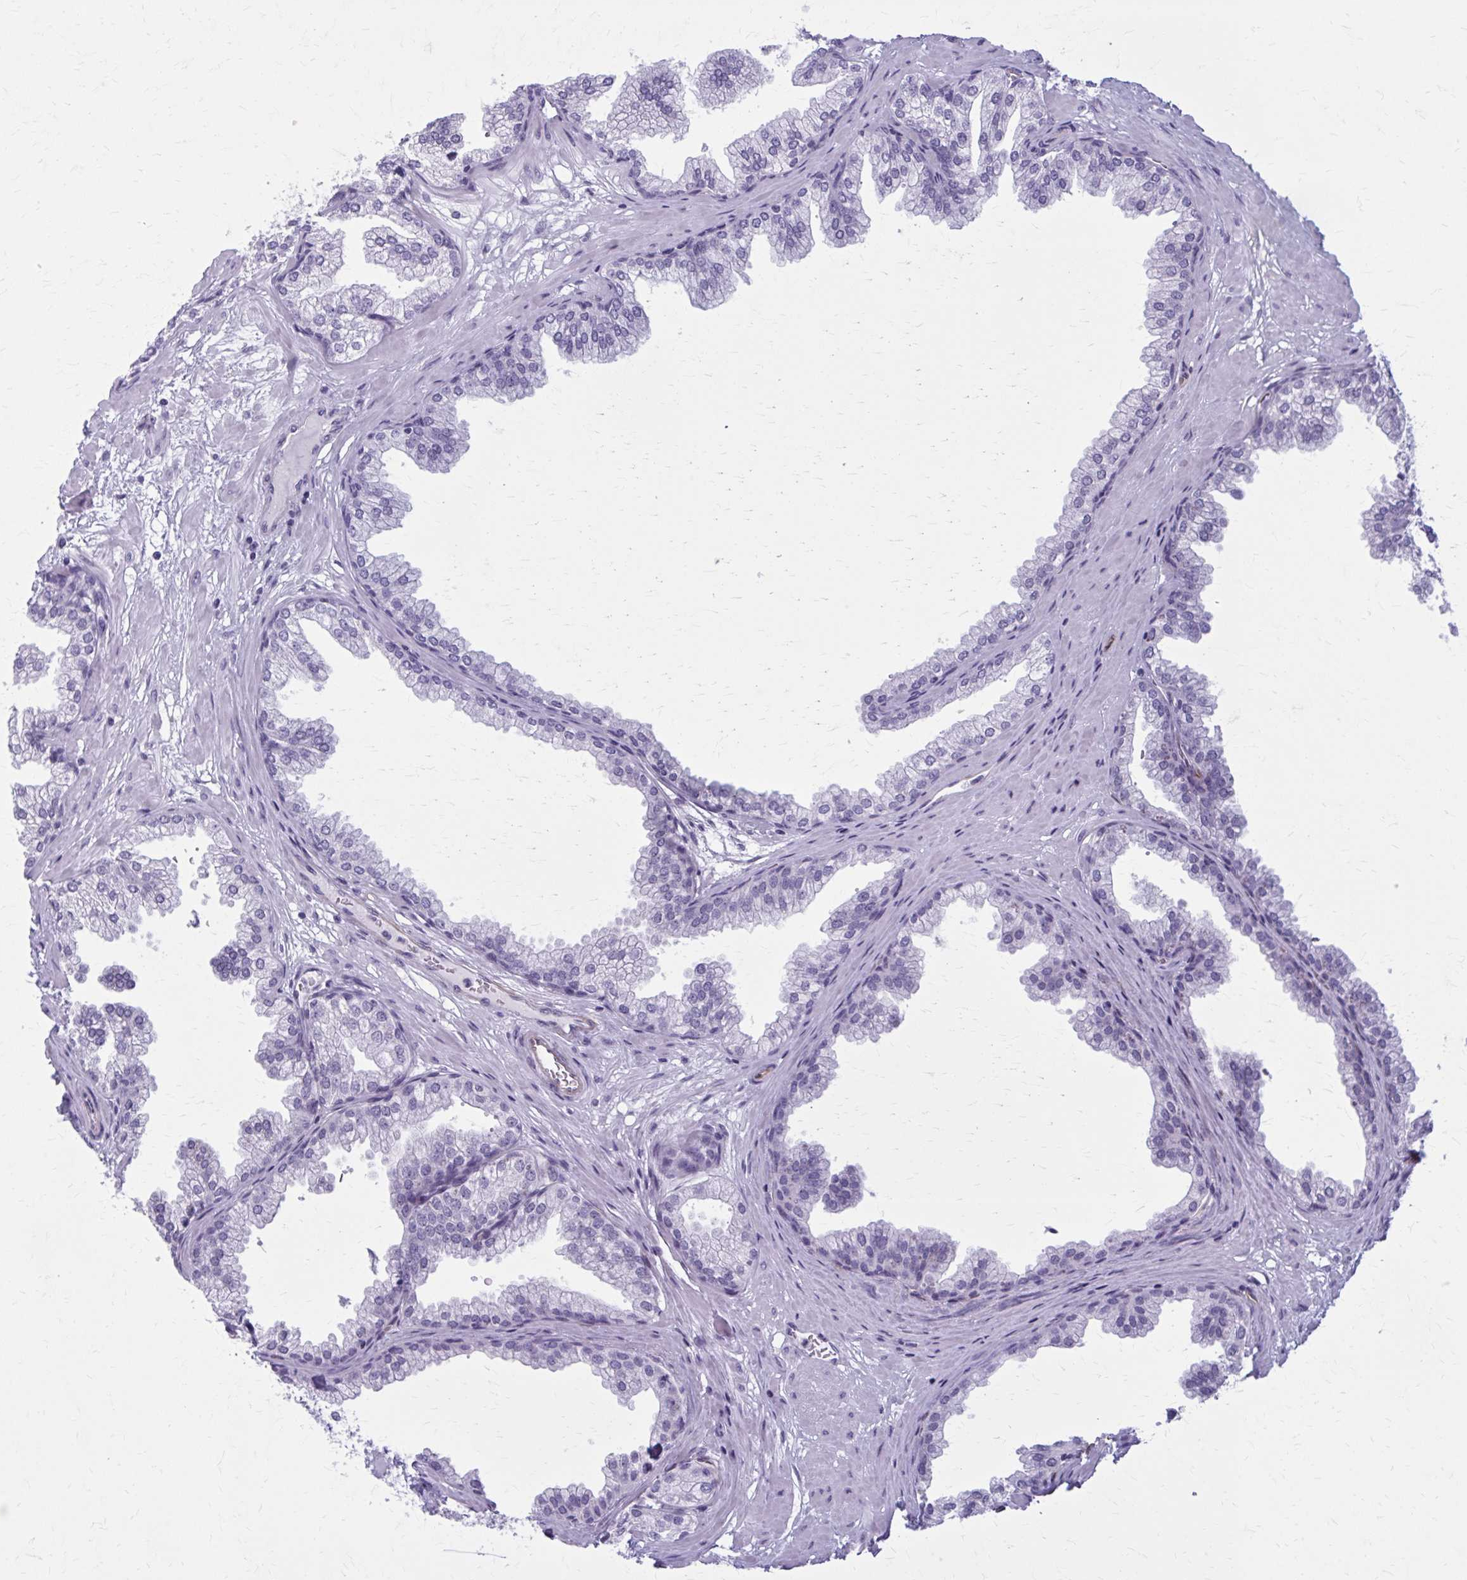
{"staining": {"intensity": "negative", "quantity": "none", "location": "none"}, "tissue": "prostate", "cell_type": "Glandular cells", "image_type": "normal", "snomed": [{"axis": "morphology", "description": "Normal tissue, NOS"}, {"axis": "topography", "description": "Prostate"}], "caption": "This is a image of immunohistochemistry (IHC) staining of benign prostate, which shows no expression in glandular cells.", "gene": "CASQ2", "patient": {"sex": "male", "age": 37}}